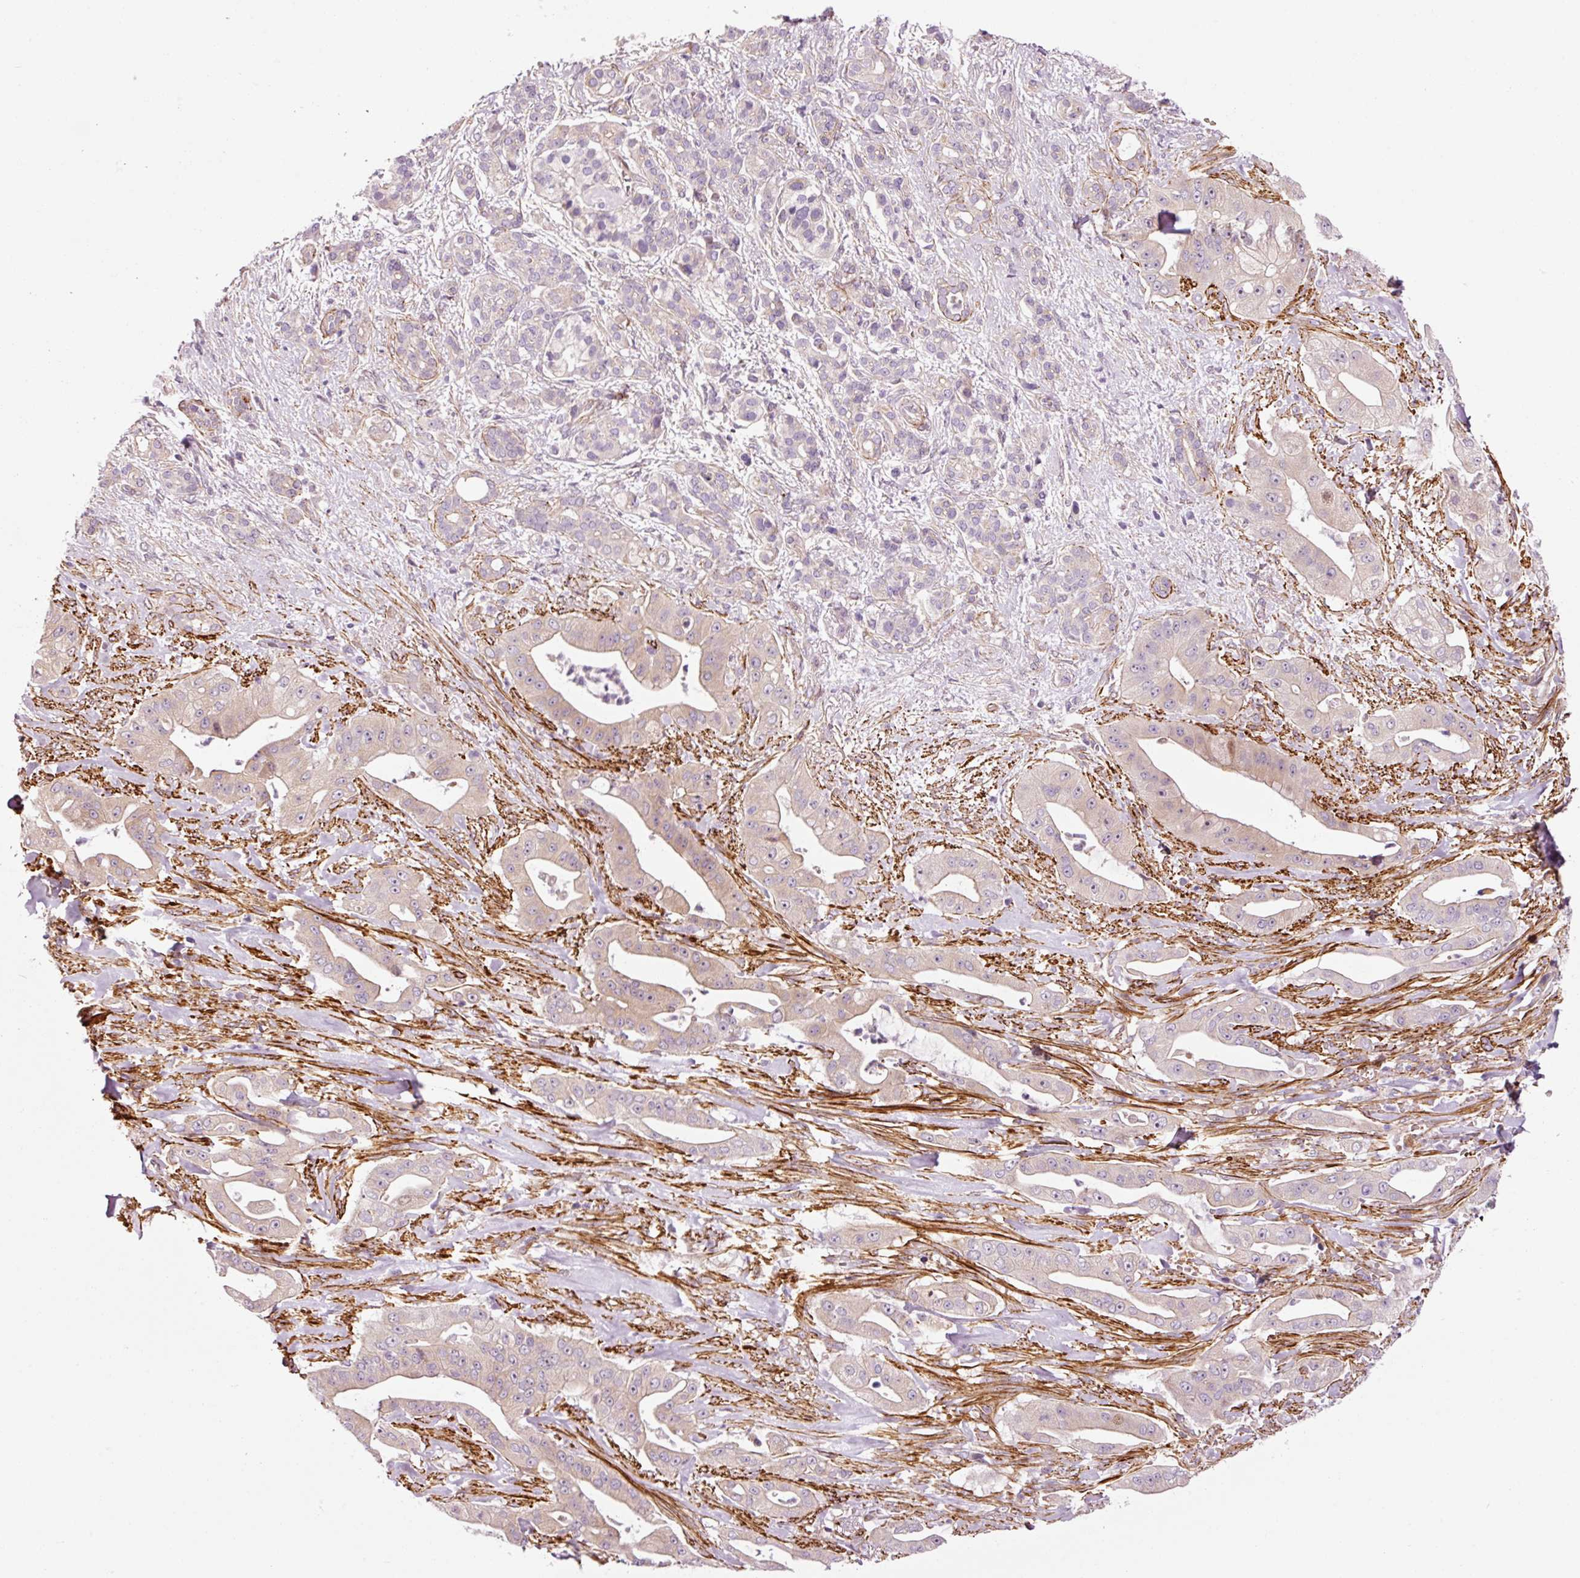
{"staining": {"intensity": "weak", "quantity": "<25%", "location": "cytoplasmic/membranous"}, "tissue": "pancreatic cancer", "cell_type": "Tumor cells", "image_type": "cancer", "snomed": [{"axis": "morphology", "description": "Adenocarcinoma, NOS"}, {"axis": "topography", "description": "Pancreas"}], "caption": "This is an immunohistochemistry photomicrograph of human pancreatic cancer. There is no positivity in tumor cells.", "gene": "ANKRD20A1", "patient": {"sex": "male", "age": 57}}